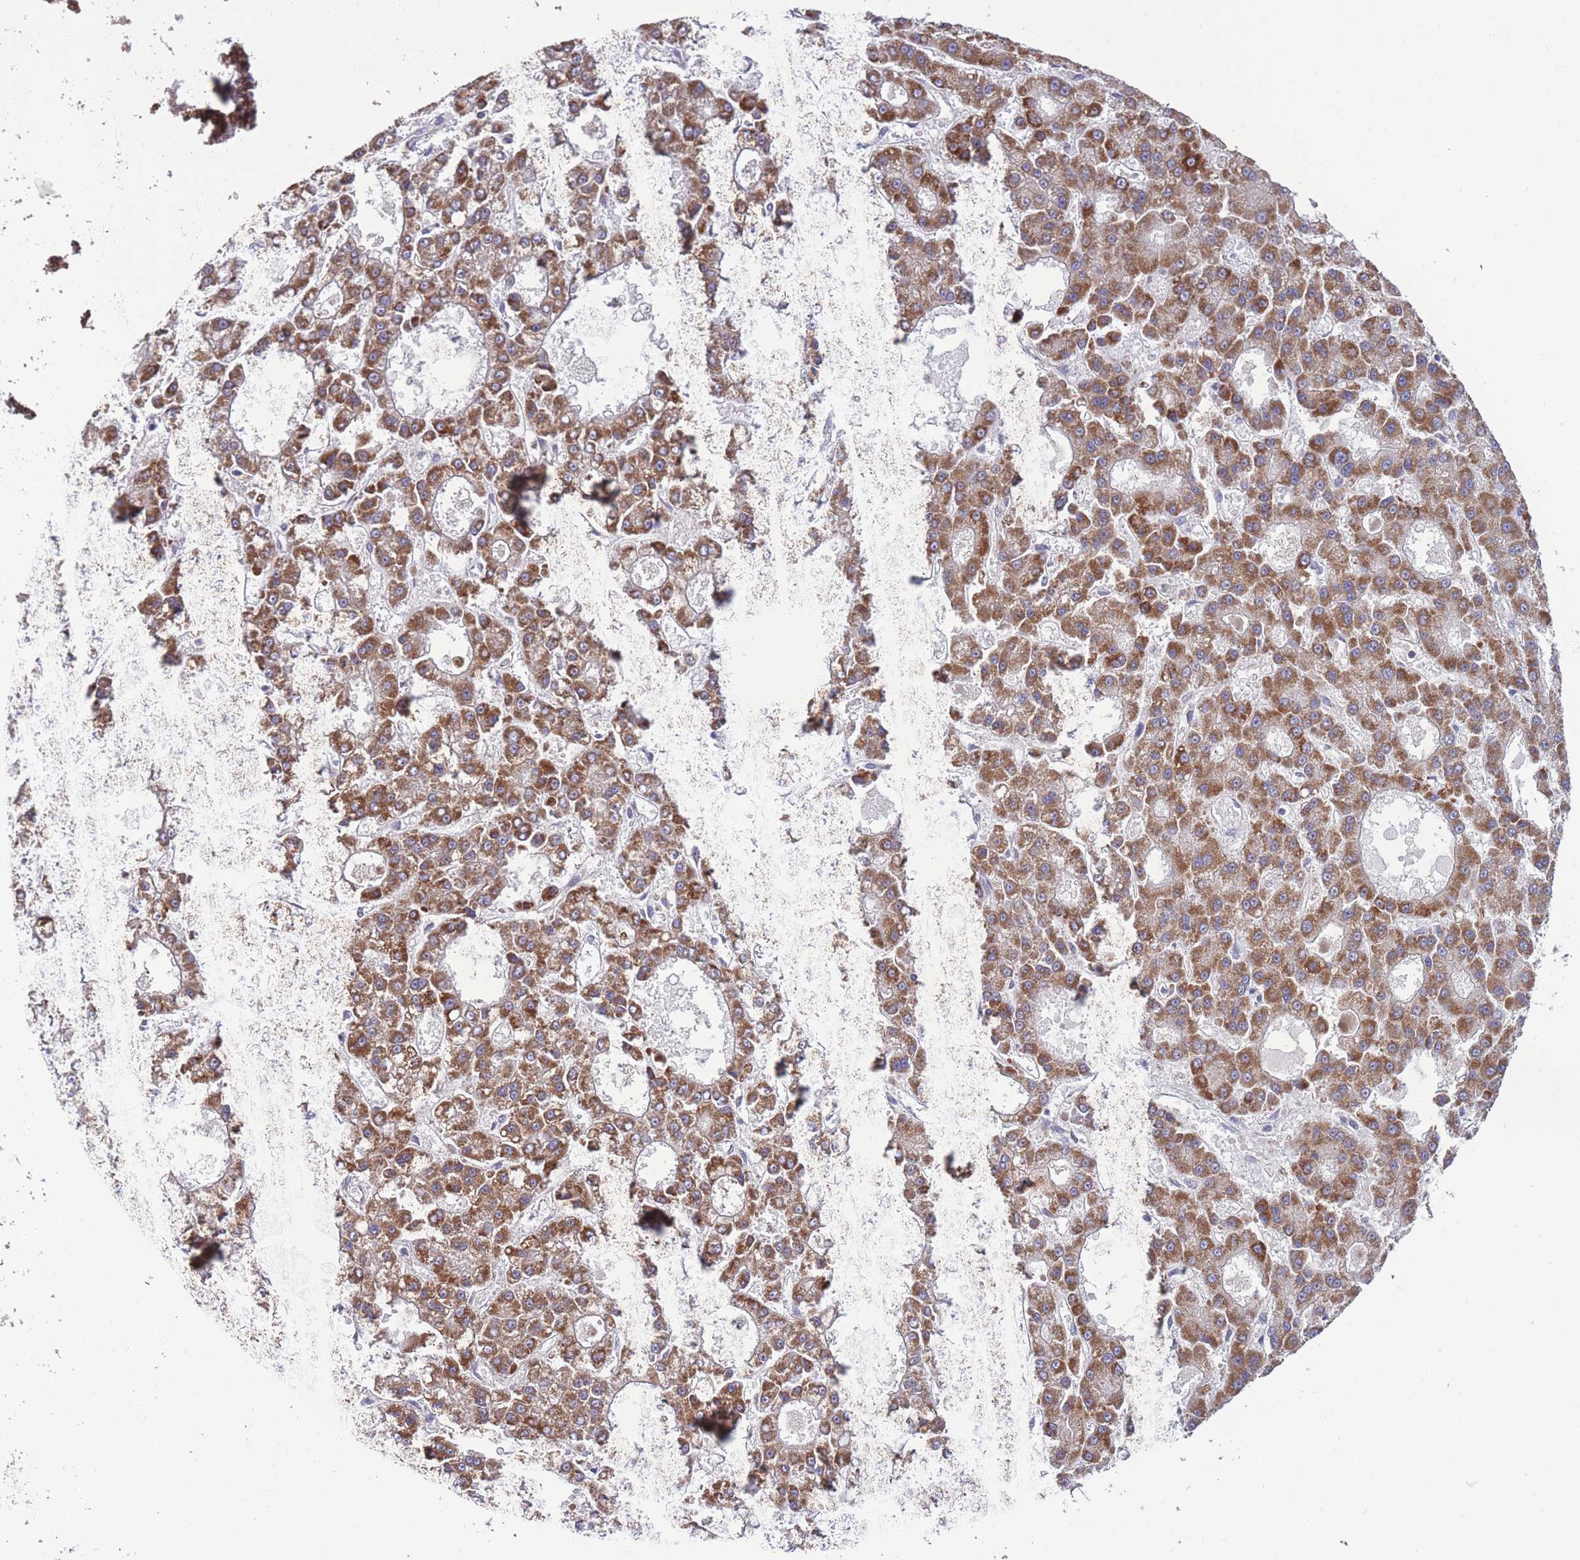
{"staining": {"intensity": "strong", "quantity": ">75%", "location": "cytoplasmic/membranous"}, "tissue": "liver cancer", "cell_type": "Tumor cells", "image_type": "cancer", "snomed": [{"axis": "morphology", "description": "Carcinoma, Hepatocellular, NOS"}, {"axis": "topography", "description": "Liver"}], "caption": "High-magnification brightfield microscopy of hepatocellular carcinoma (liver) stained with DAB (brown) and counterstained with hematoxylin (blue). tumor cells exhibit strong cytoplasmic/membranous staining is seen in approximately>75% of cells. Nuclei are stained in blue.", "gene": "MCIDAS", "patient": {"sex": "male", "age": 70}}